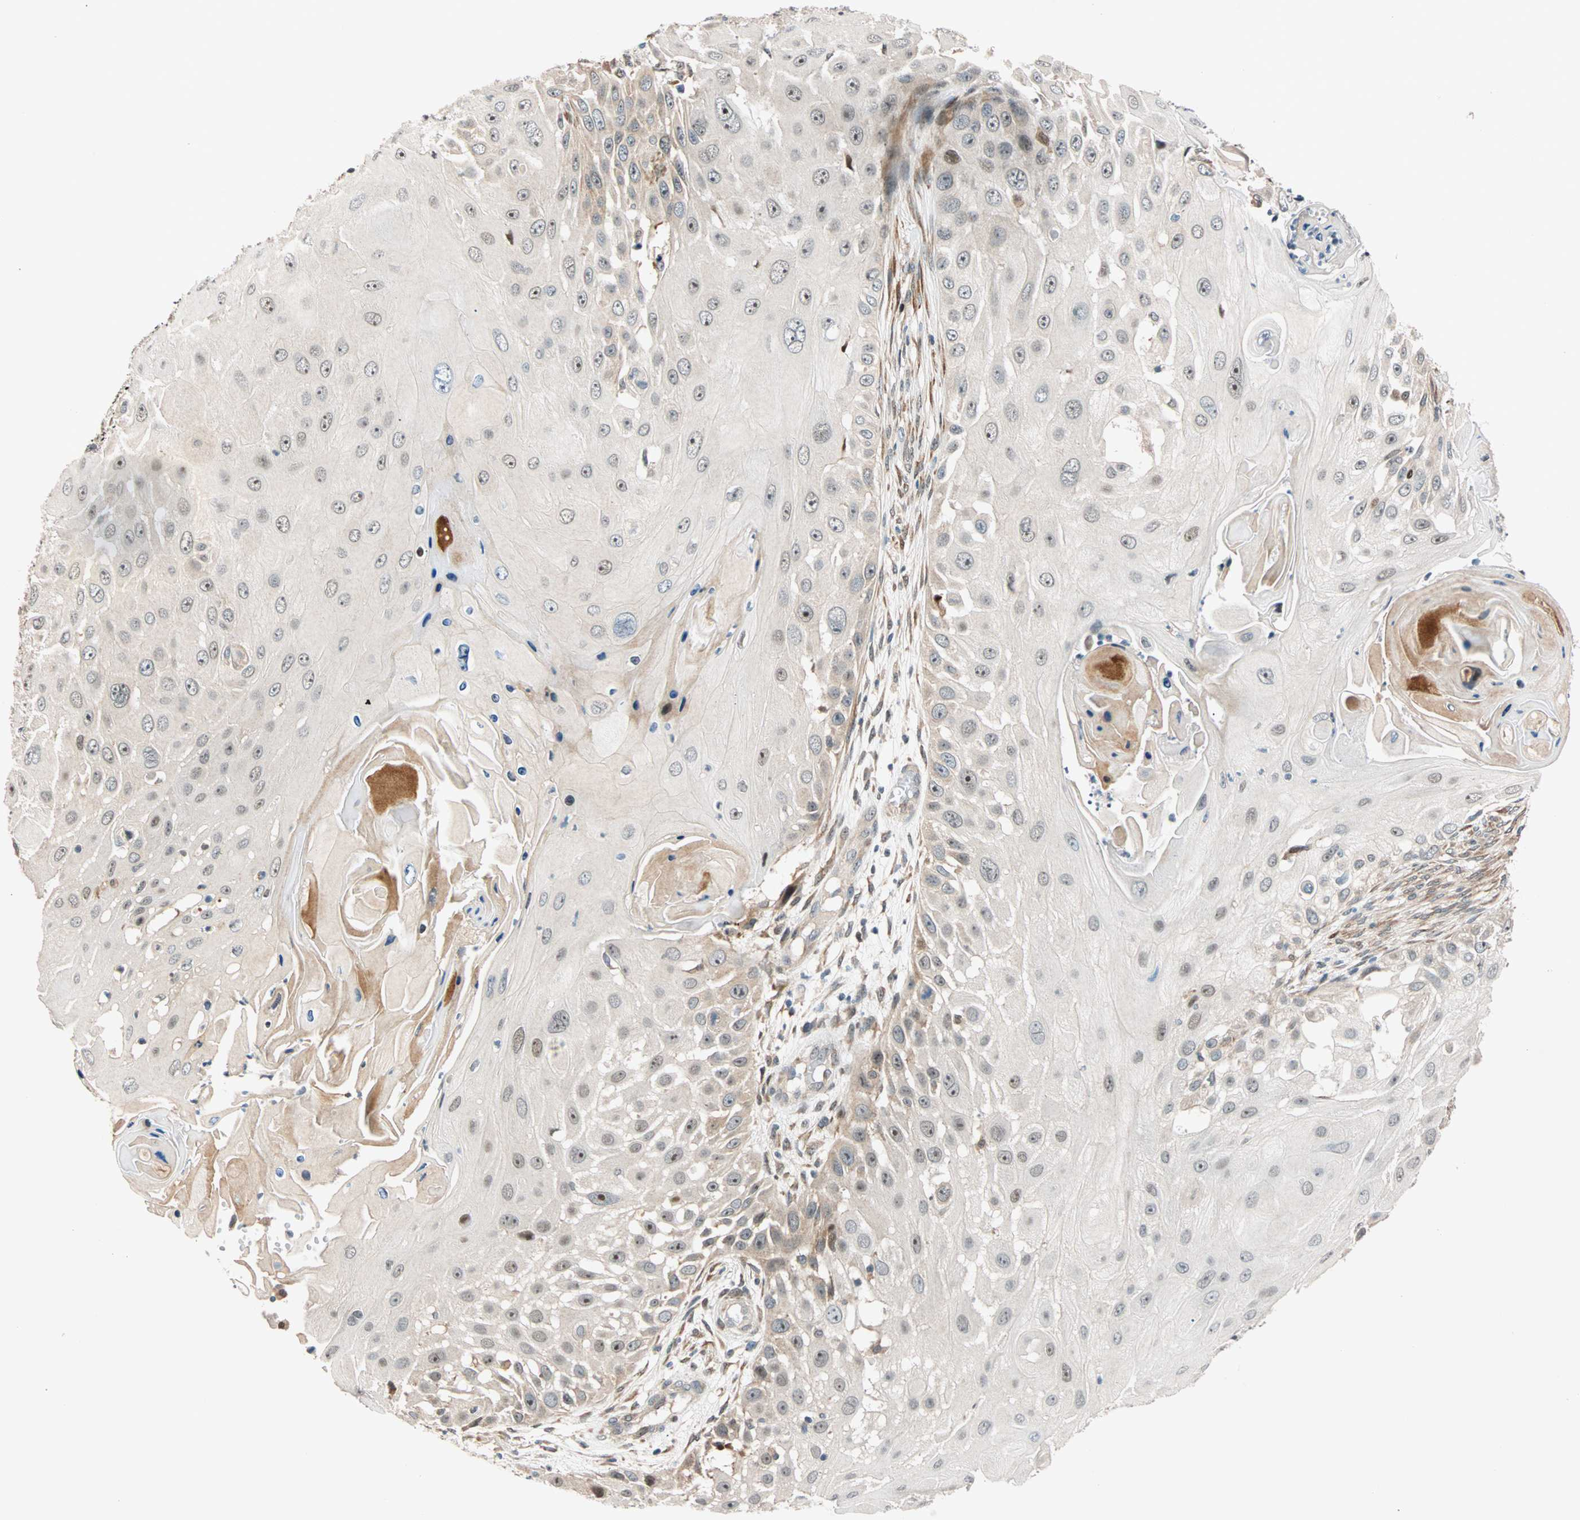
{"staining": {"intensity": "weak", "quantity": "<25%", "location": "cytoplasmic/membranous"}, "tissue": "skin cancer", "cell_type": "Tumor cells", "image_type": "cancer", "snomed": [{"axis": "morphology", "description": "Squamous cell carcinoma, NOS"}, {"axis": "topography", "description": "Skin"}], "caption": "Immunohistochemical staining of skin cancer shows no significant positivity in tumor cells.", "gene": "HECW1", "patient": {"sex": "female", "age": 44}}